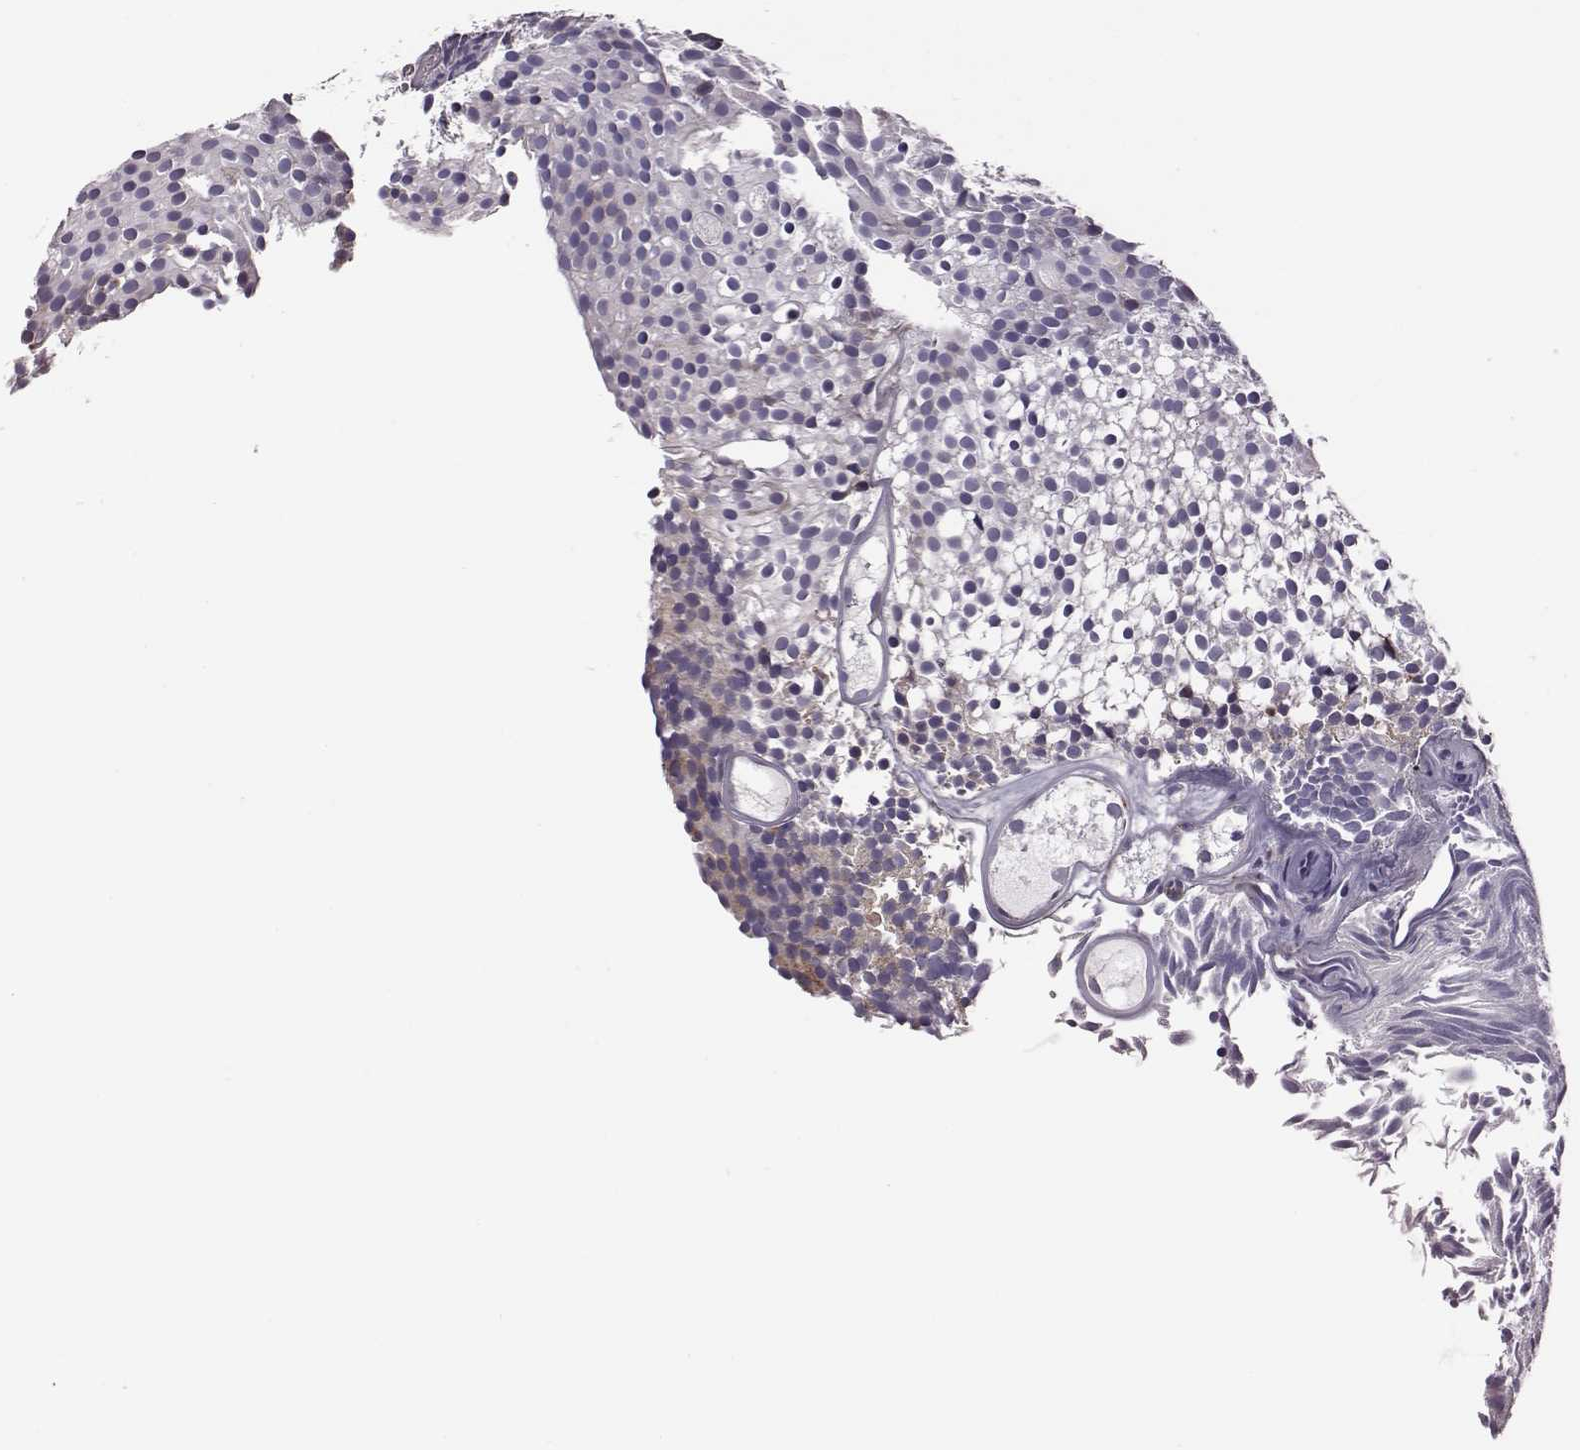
{"staining": {"intensity": "weak", "quantity": "25%-75%", "location": "cytoplasmic/membranous"}, "tissue": "urothelial cancer", "cell_type": "Tumor cells", "image_type": "cancer", "snomed": [{"axis": "morphology", "description": "Urothelial carcinoma, Low grade"}, {"axis": "topography", "description": "Urinary bladder"}], "caption": "Immunohistochemical staining of human urothelial cancer reveals low levels of weak cytoplasmic/membranous protein positivity in about 25%-75% of tumor cells.", "gene": "SELENOI", "patient": {"sex": "male", "age": 63}}